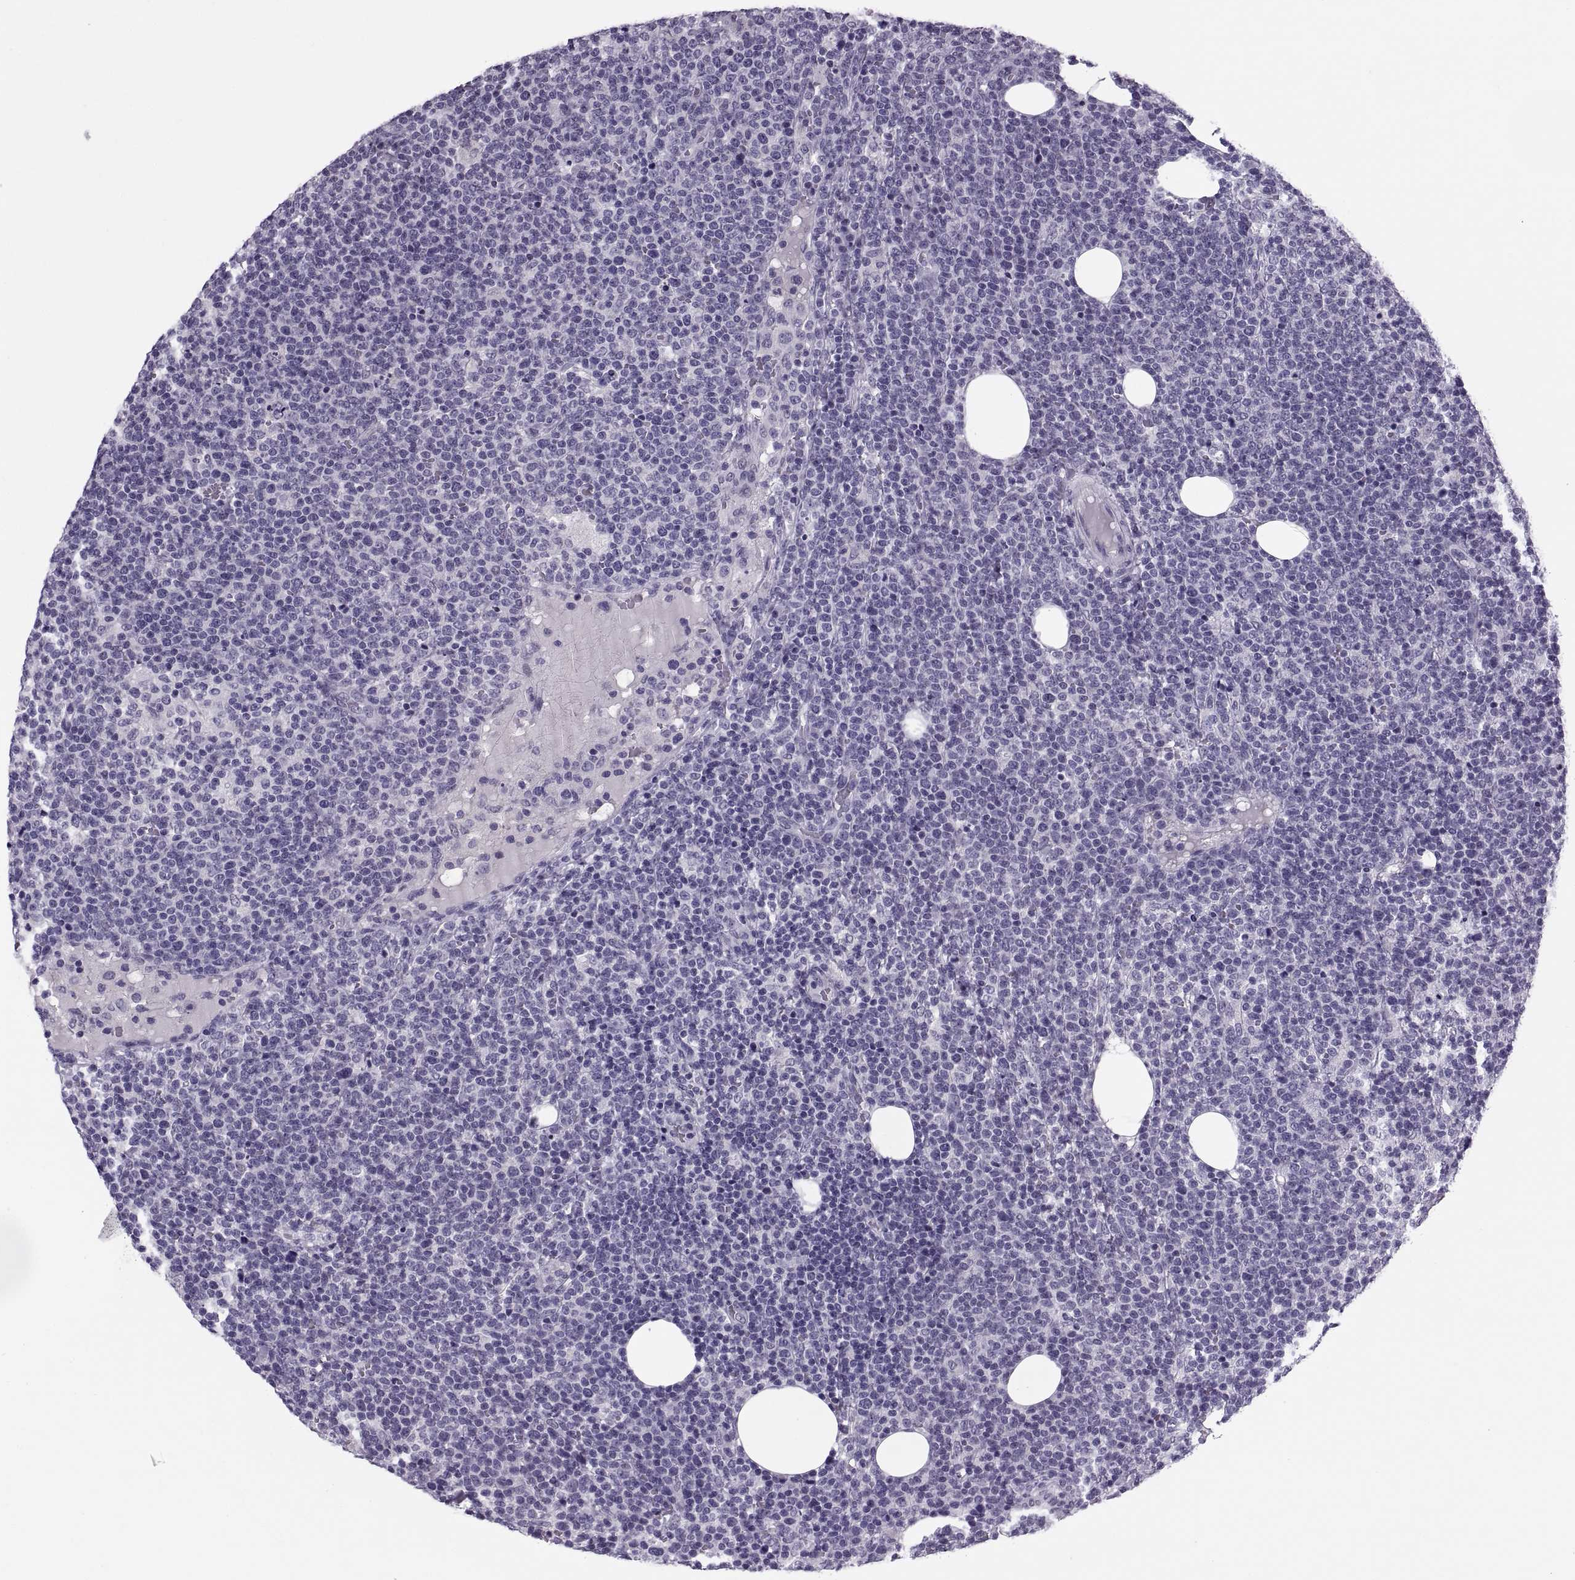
{"staining": {"intensity": "negative", "quantity": "none", "location": "none"}, "tissue": "lymphoma", "cell_type": "Tumor cells", "image_type": "cancer", "snomed": [{"axis": "morphology", "description": "Malignant lymphoma, non-Hodgkin's type, High grade"}, {"axis": "topography", "description": "Lymph node"}], "caption": "DAB (3,3'-diaminobenzidine) immunohistochemical staining of human malignant lymphoma, non-Hodgkin's type (high-grade) reveals no significant expression in tumor cells. The staining was performed using DAB to visualize the protein expression in brown, while the nuclei were stained in blue with hematoxylin (Magnification: 20x).", "gene": "SYNGR4", "patient": {"sex": "male", "age": 61}}